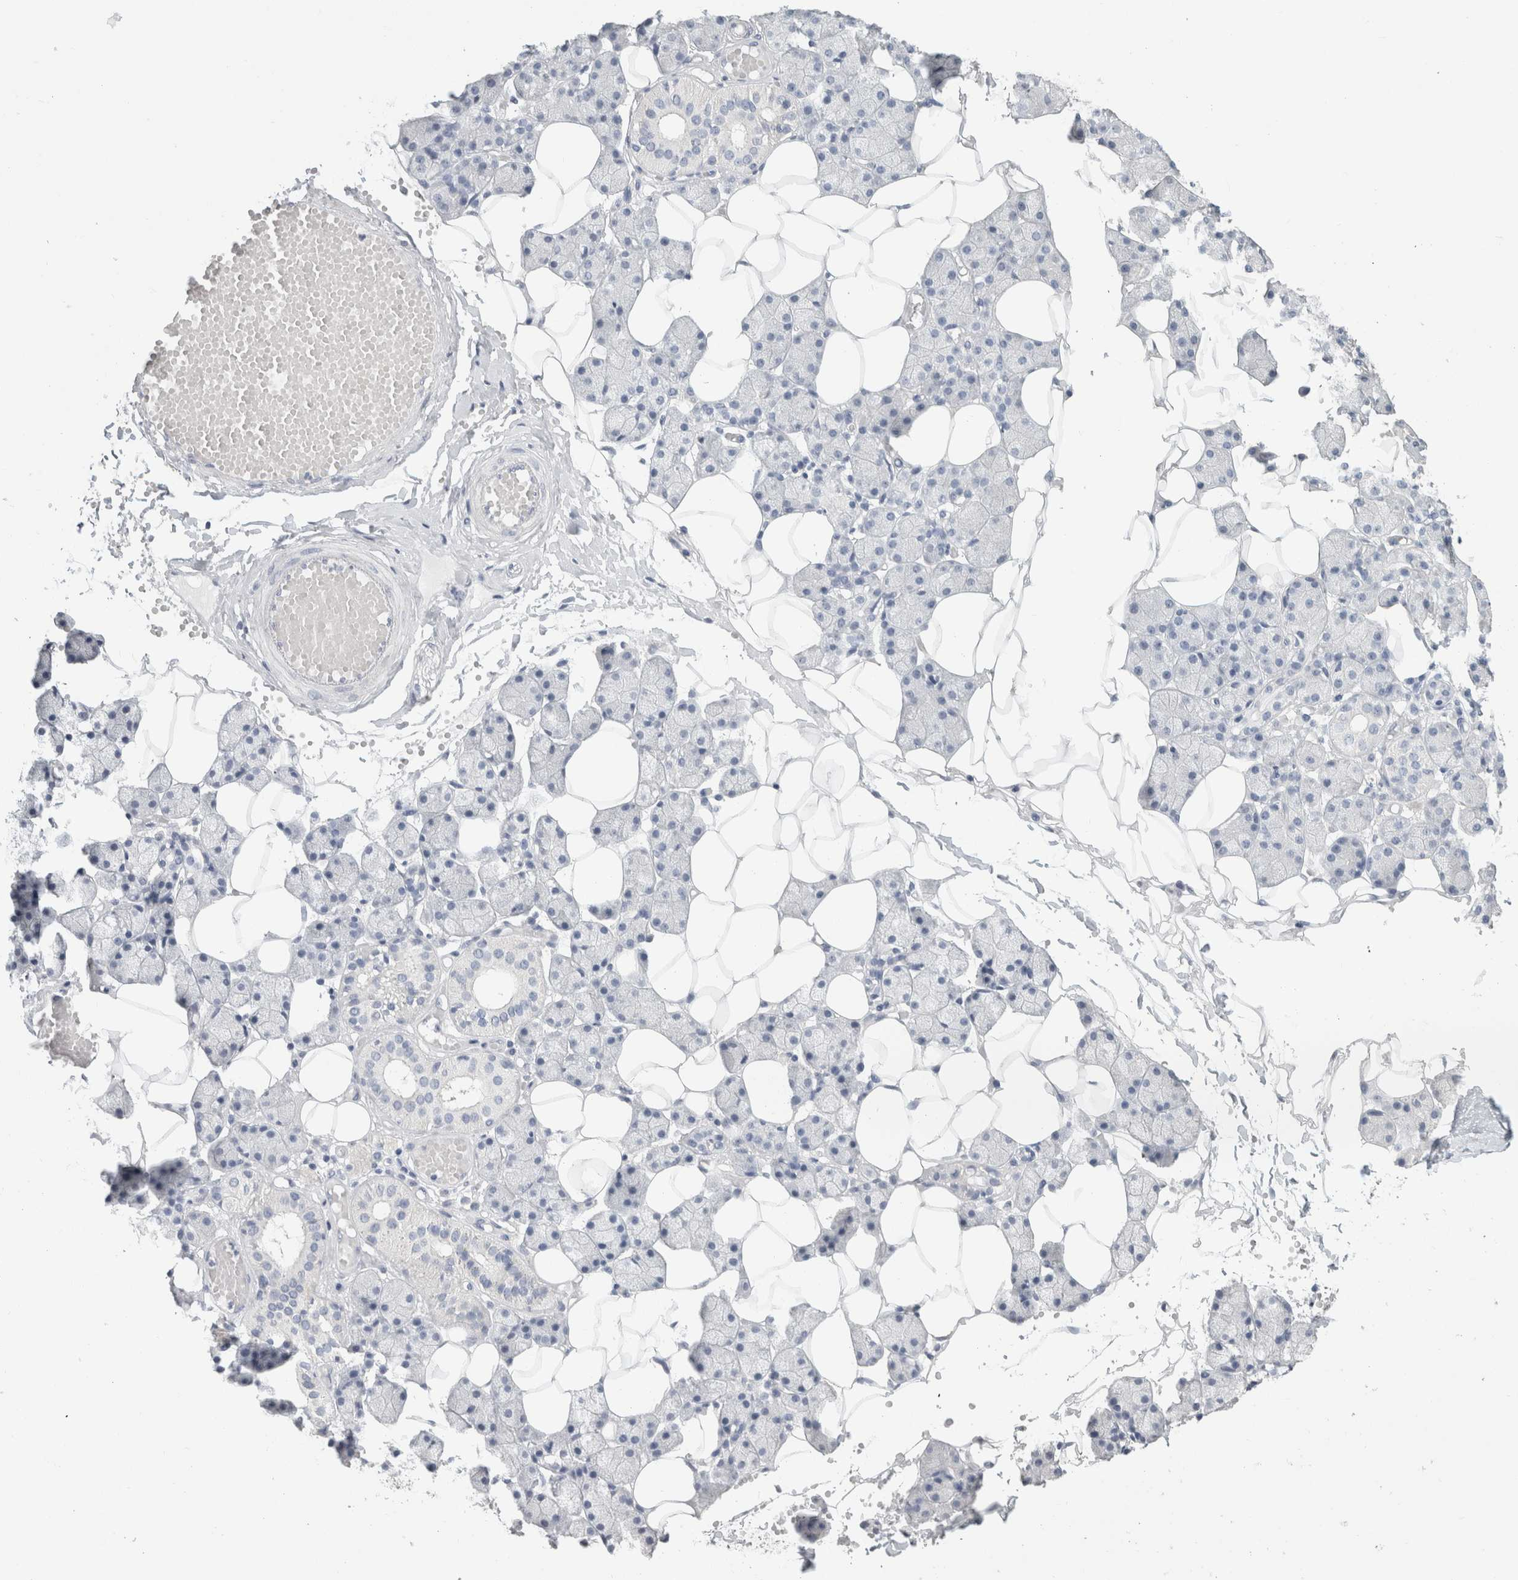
{"staining": {"intensity": "negative", "quantity": "none", "location": "none"}, "tissue": "salivary gland", "cell_type": "Glandular cells", "image_type": "normal", "snomed": [{"axis": "morphology", "description": "Normal tissue, NOS"}, {"axis": "topography", "description": "Salivary gland"}], "caption": "The photomicrograph displays no staining of glandular cells in unremarkable salivary gland.", "gene": "SLC6A1", "patient": {"sex": "female", "age": 33}}